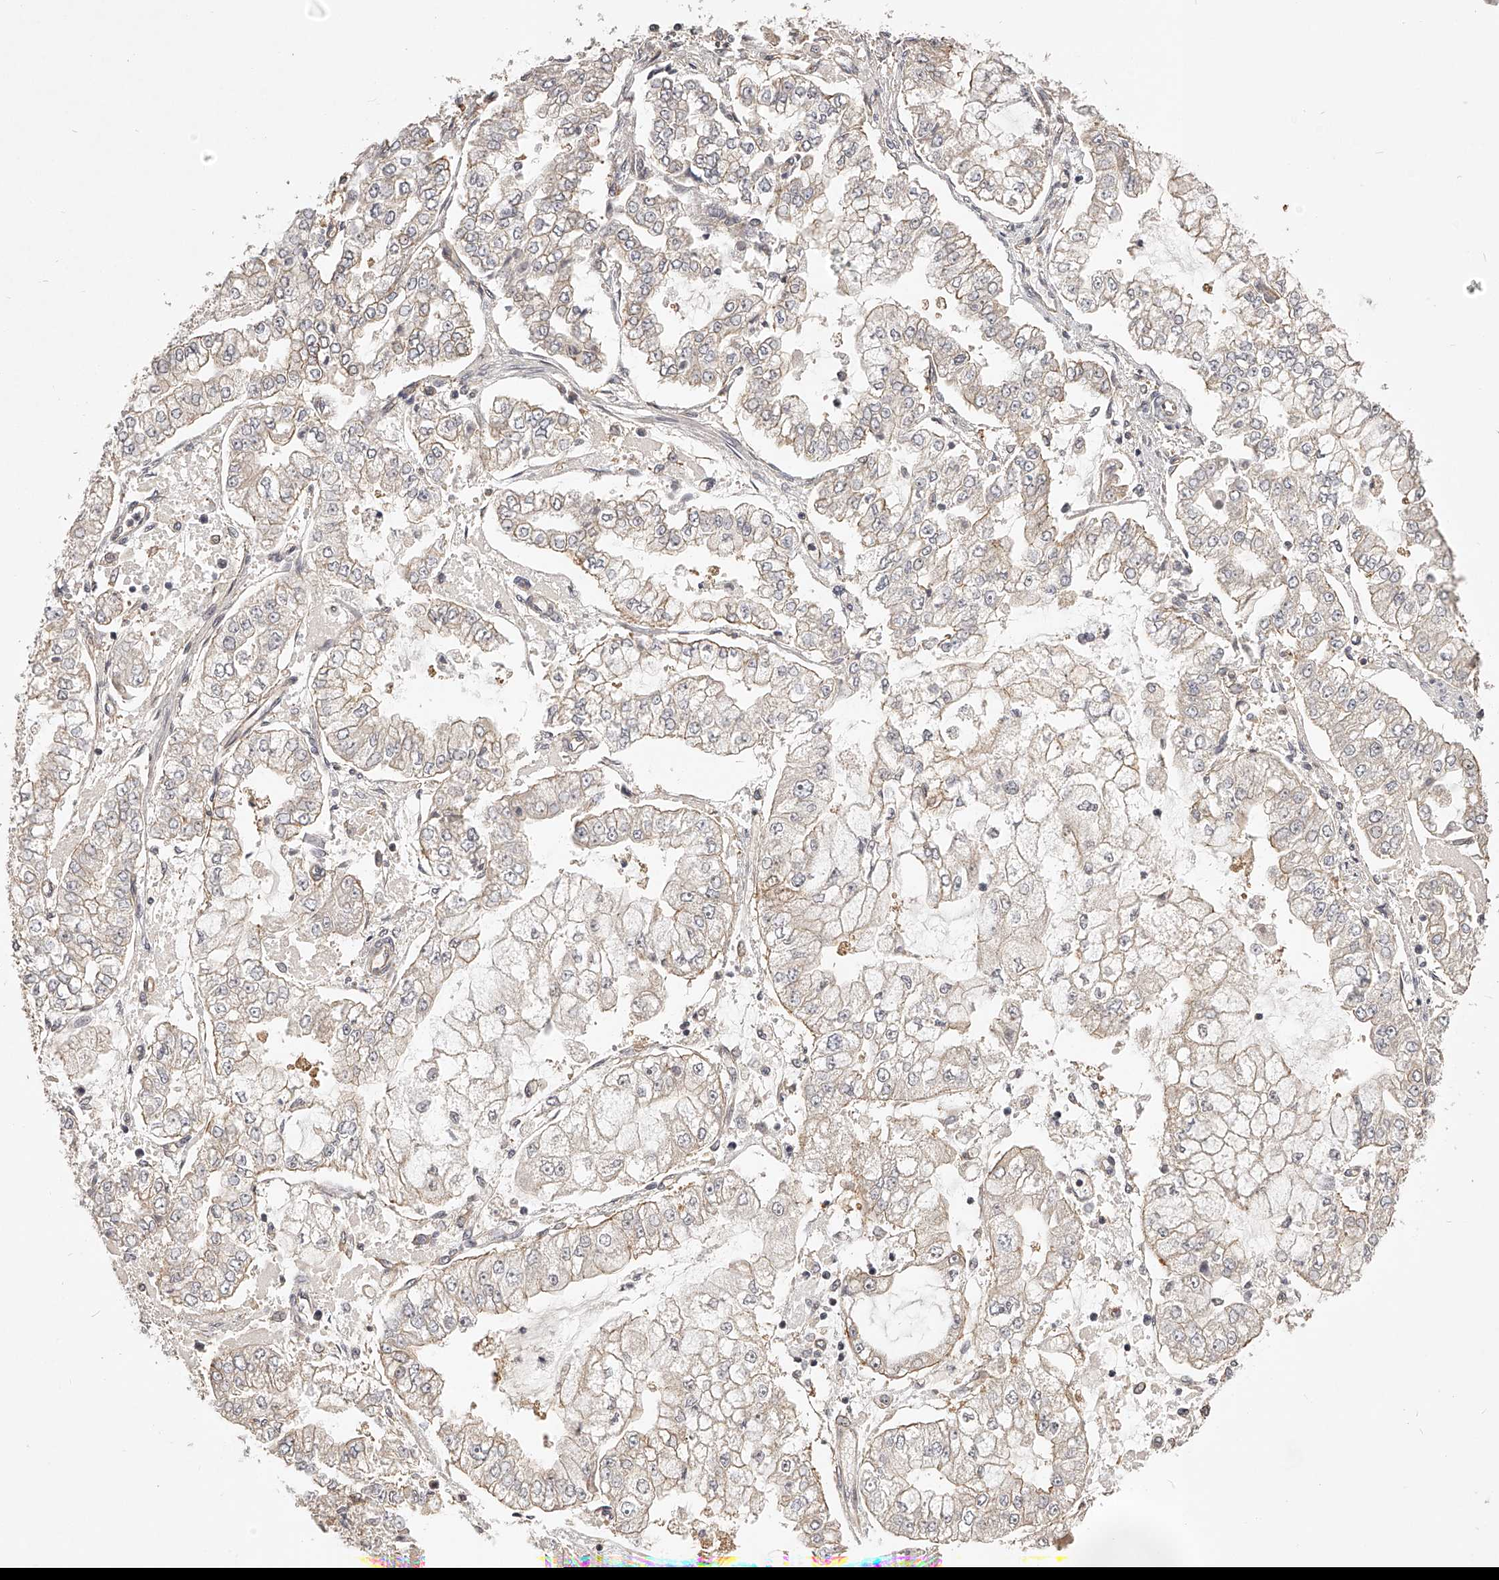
{"staining": {"intensity": "weak", "quantity": "<25%", "location": "cytoplasmic/membranous"}, "tissue": "stomach cancer", "cell_type": "Tumor cells", "image_type": "cancer", "snomed": [{"axis": "morphology", "description": "Adenocarcinoma, NOS"}, {"axis": "topography", "description": "Stomach"}], "caption": "A high-resolution histopathology image shows IHC staining of stomach adenocarcinoma, which reveals no significant positivity in tumor cells.", "gene": "ZNF582", "patient": {"sex": "male", "age": 76}}